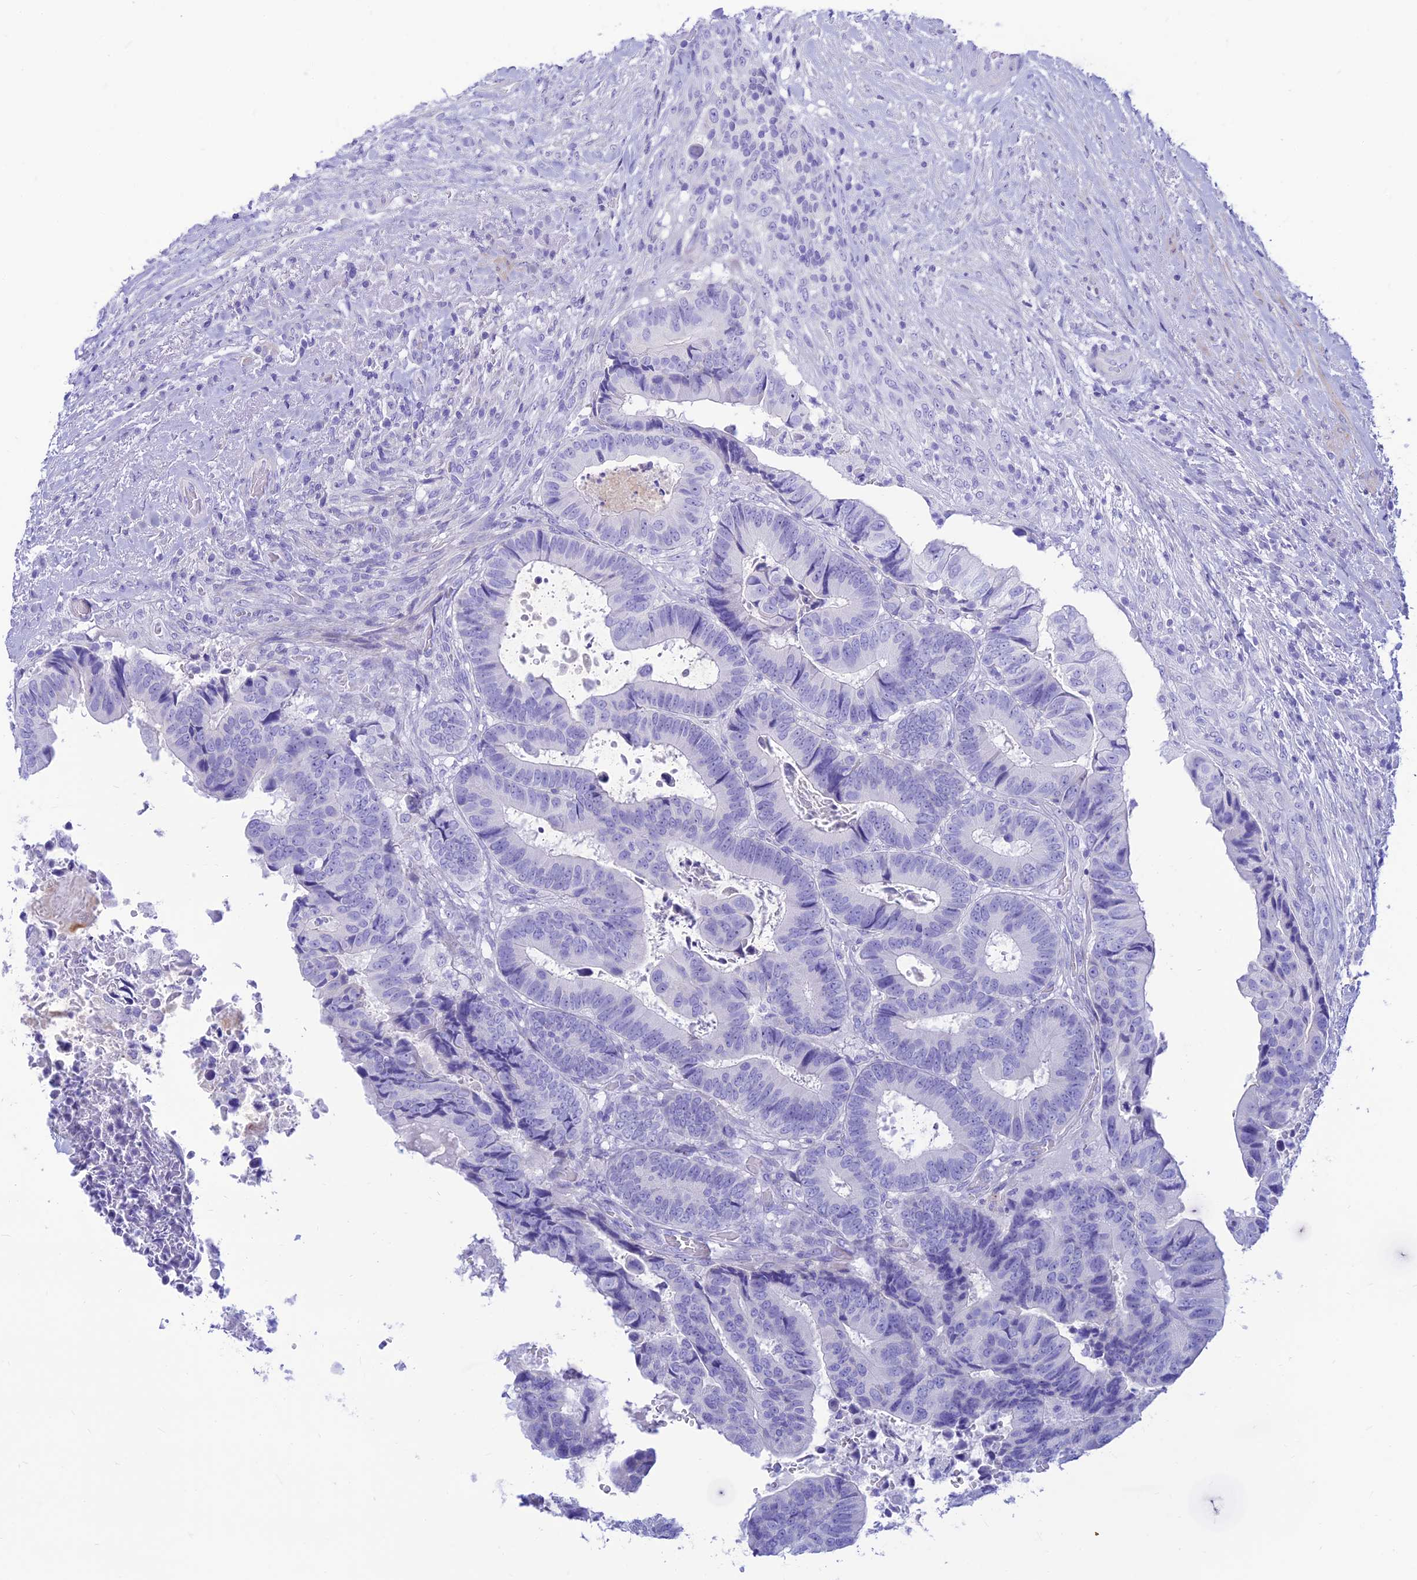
{"staining": {"intensity": "negative", "quantity": "none", "location": "none"}, "tissue": "colorectal cancer", "cell_type": "Tumor cells", "image_type": "cancer", "snomed": [{"axis": "morphology", "description": "Adenocarcinoma, NOS"}, {"axis": "topography", "description": "Colon"}], "caption": "IHC image of neoplastic tissue: adenocarcinoma (colorectal) stained with DAB displays no significant protein expression in tumor cells.", "gene": "PRNP", "patient": {"sex": "male", "age": 85}}